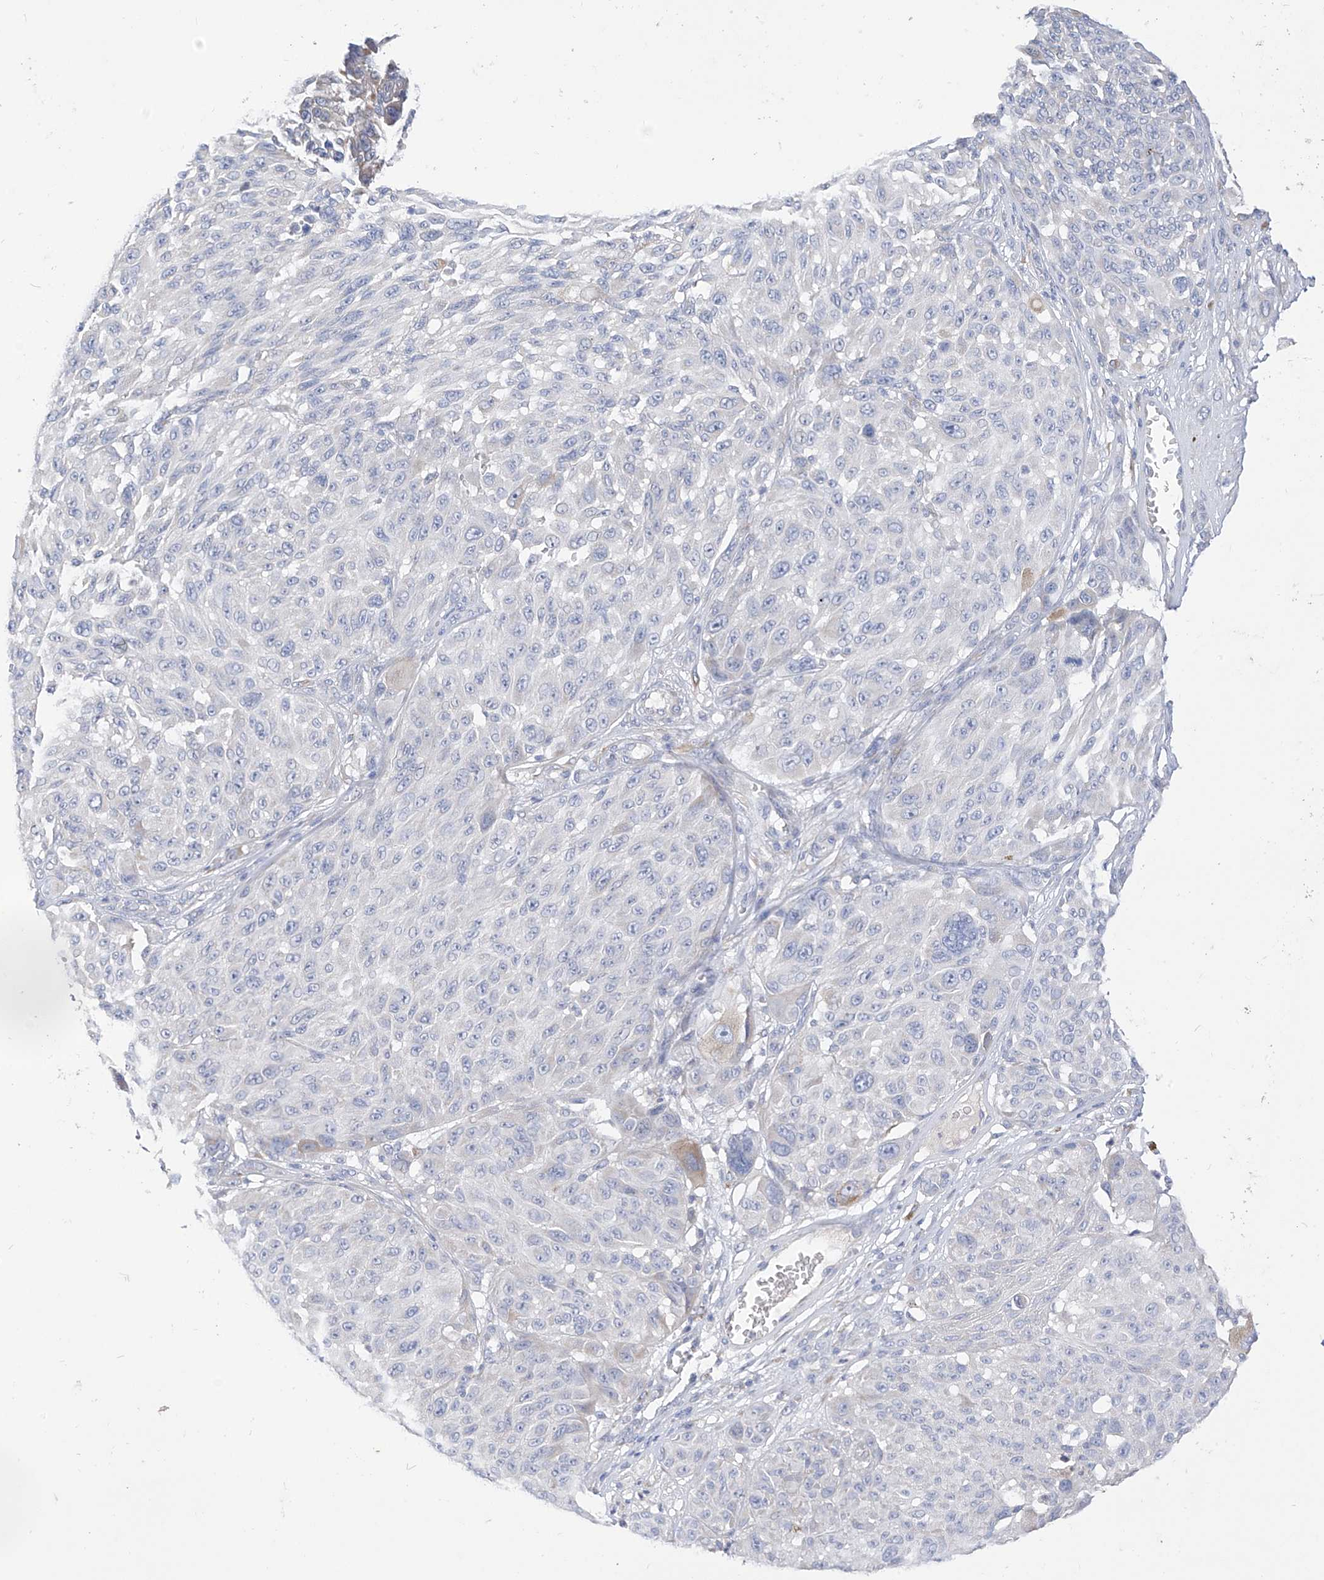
{"staining": {"intensity": "negative", "quantity": "none", "location": "none"}, "tissue": "melanoma", "cell_type": "Tumor cells", "image_type": "cancer", "snomed": [{"axis": "morphology", "description": "Malignant melanoma, NOS"}, {"axis": "topography", "description": "Skin"}], "caption": "Immunohistochemical staining of human melanoma shows no significant staining in tumor cells.", "gene": "RASA2", "patient": {"sex": "male", "age": 83}}